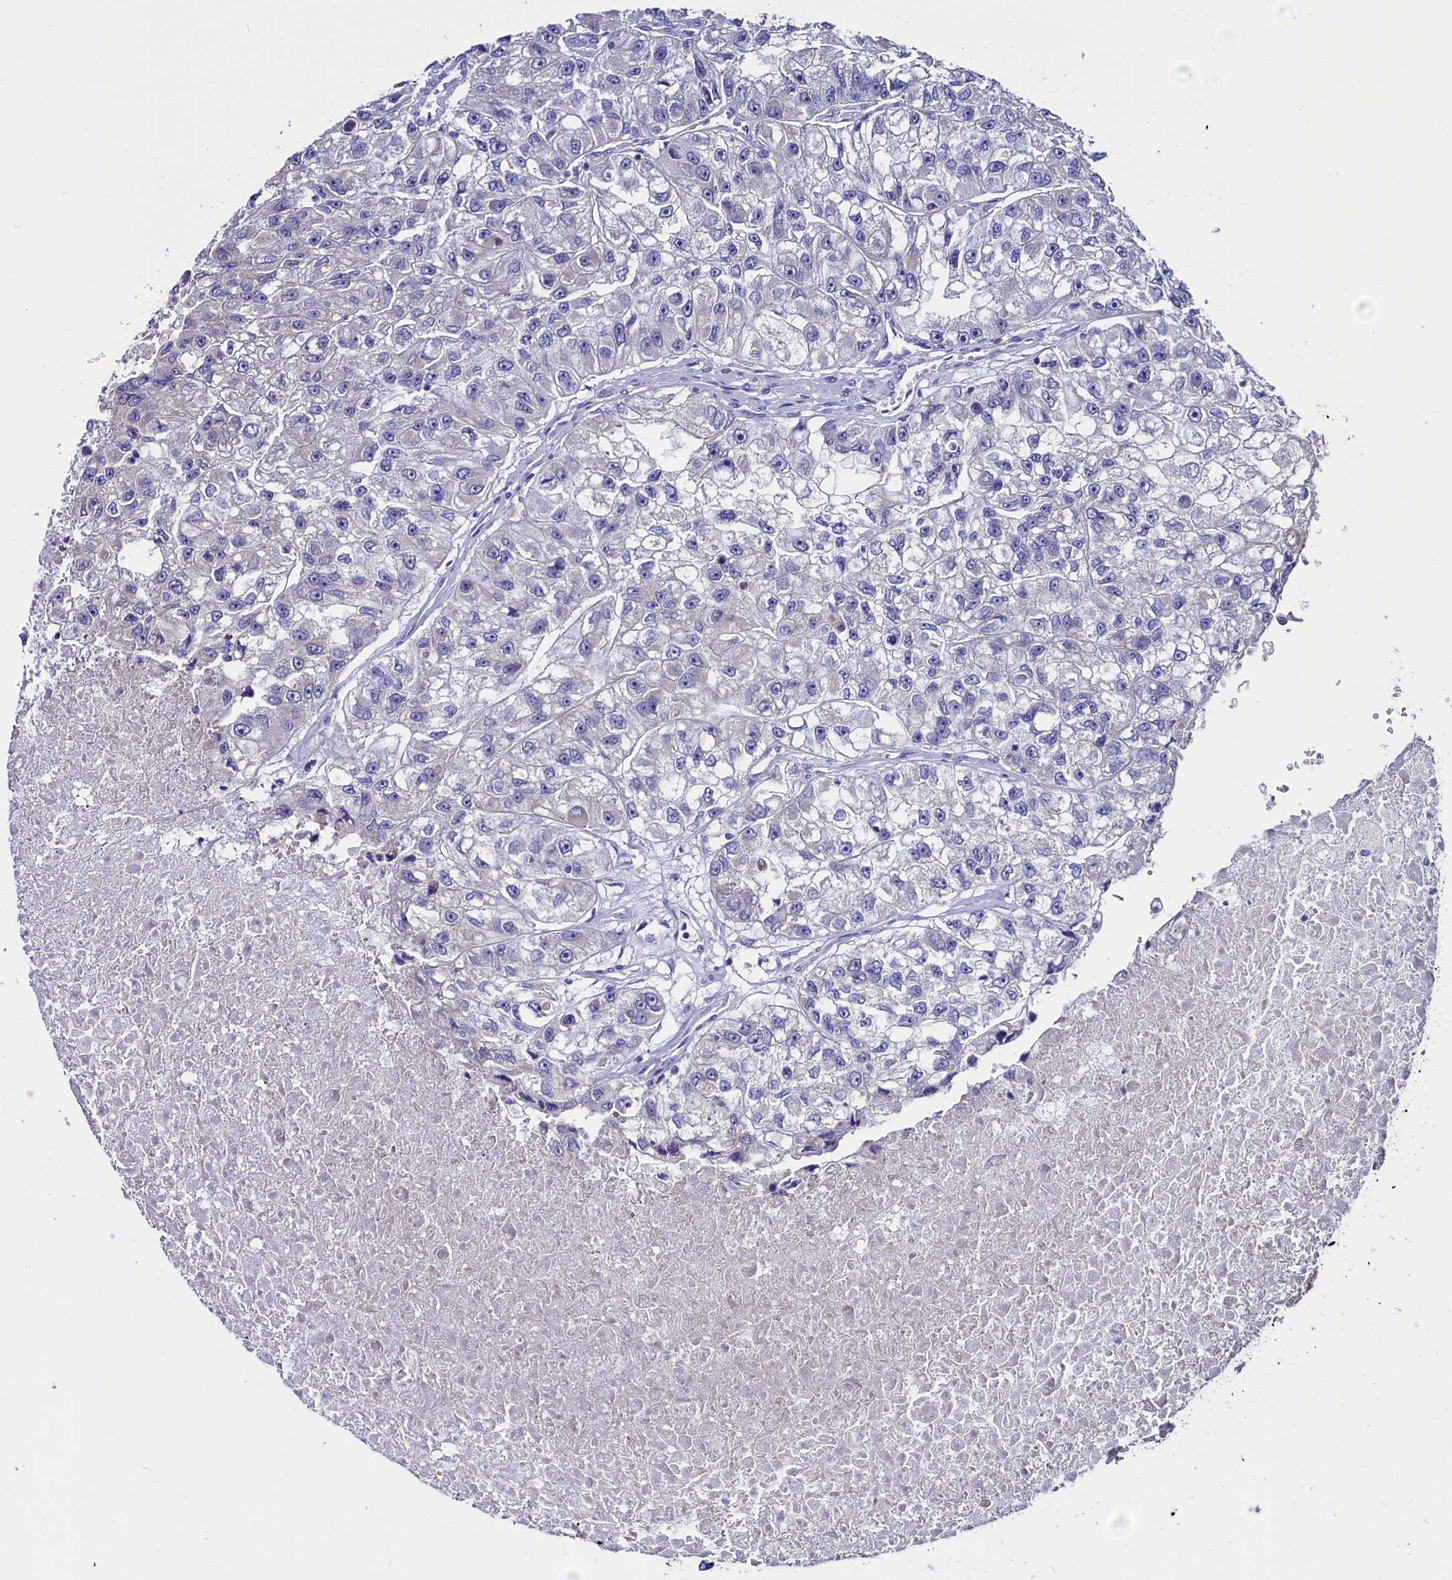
{"staining": {"intensity": "negative", "quantity": "none", "location": "none"}, "tissue": "renal cancer", "cell_type": "Tumor cells", "image_type": "cancer", "snomed": [{"axis": "morphology", "description": "Adenocarcinoma, NOS"}, {"axis": "topography", "description": "Kidney"}], "caption": "Immunohistochemistry (IHC) of renal cancer exhibits no staining in tumor cells.", "gene": "CIAPIN1", "patient": {"sex": "male", "age": 63}}